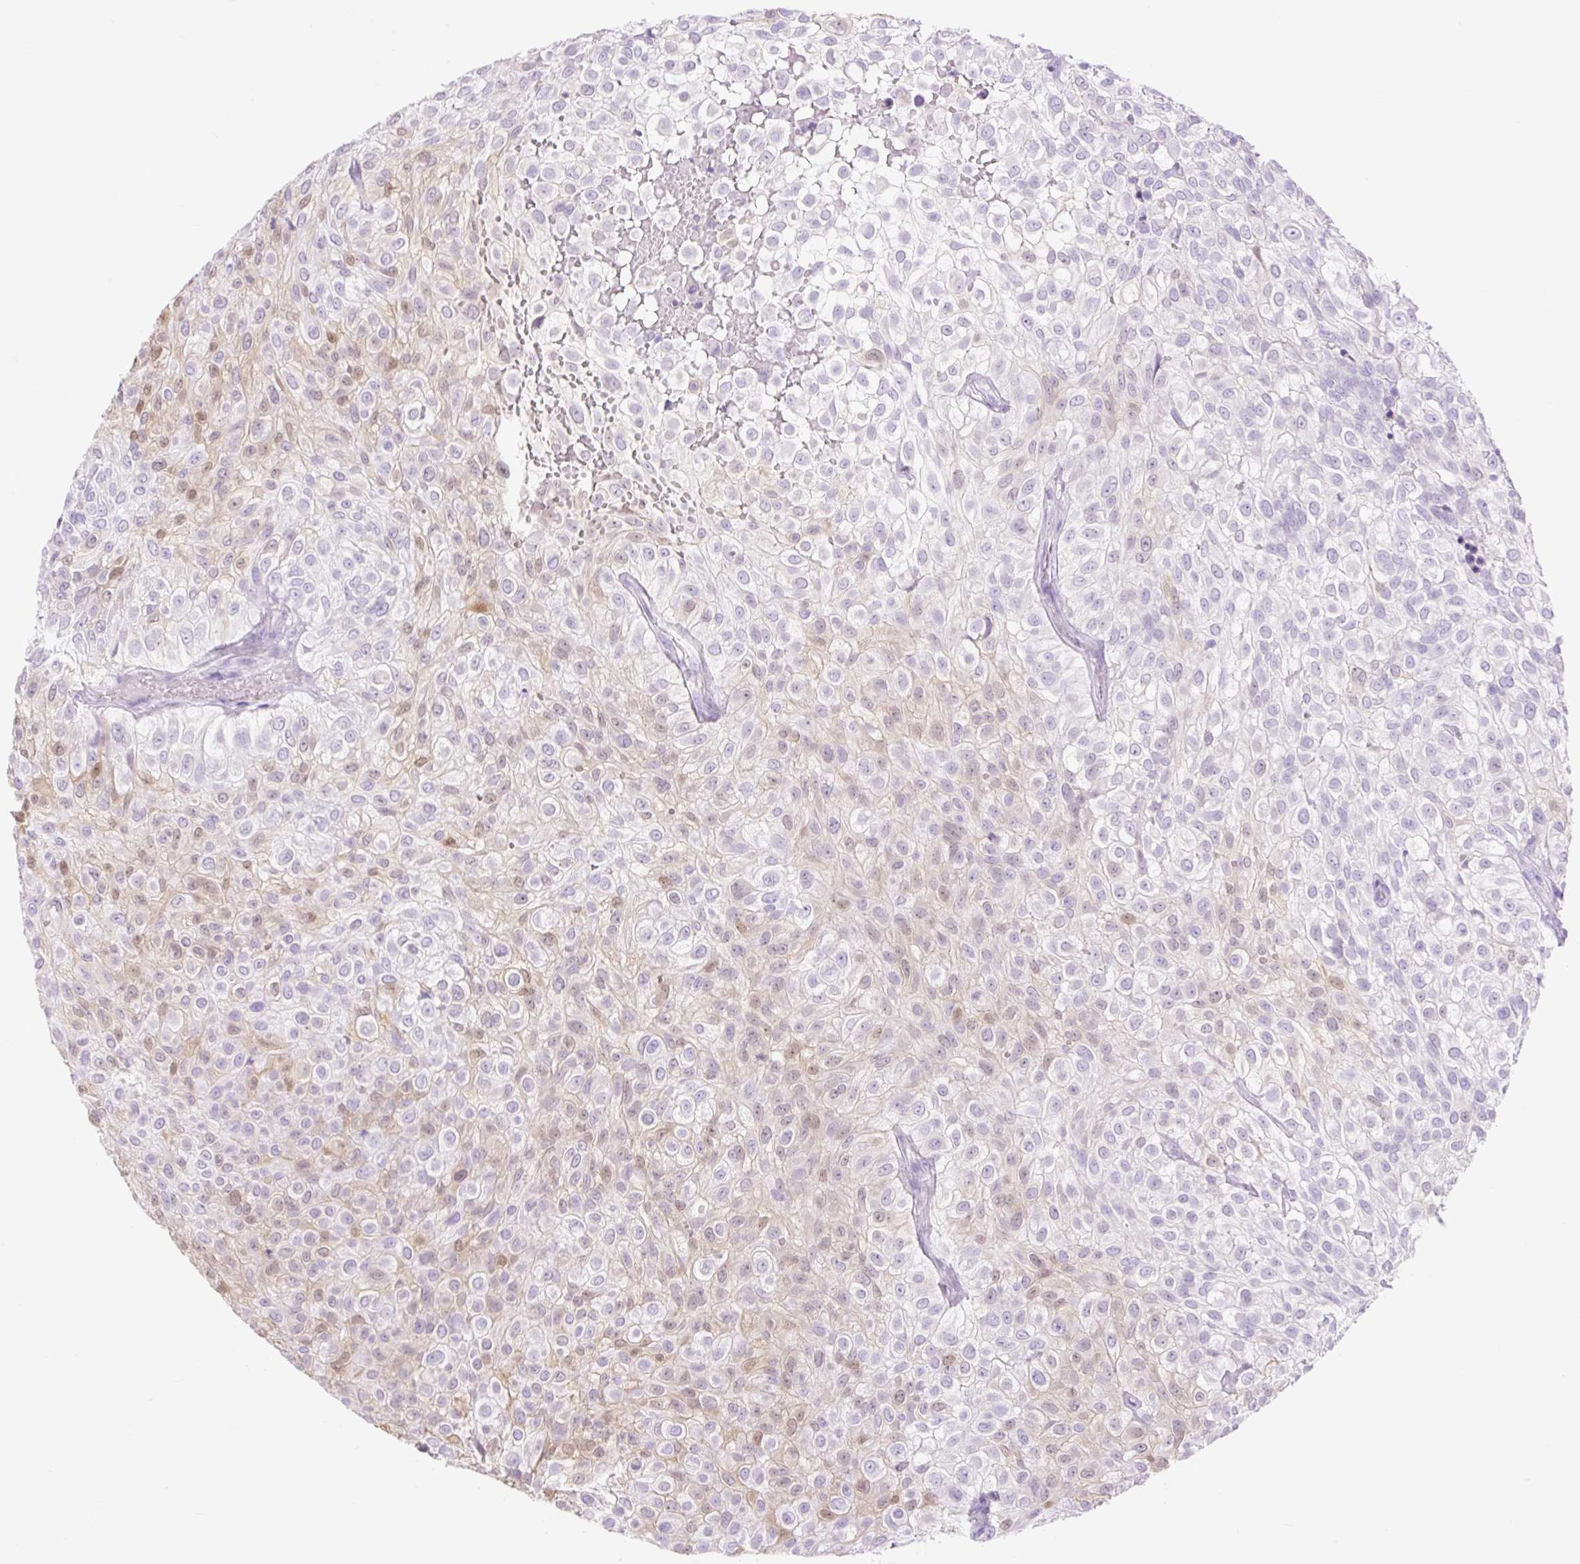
{"staining": {"intensity": "moderate", "quantity": "<25%", "location": "cytoplasmic/membranous,nuclear"}, "tissue": "urothelial cancer", "cell_type": "Tumor cells", "image_type": "cancer", "snomed": [{"axis": "morphology", "description": "Urothelial carcinoma, High grade"}, {"axis": "topography", "description": "Urinary bladder"}], "caption": "Immunohistochemical staining of human urothelial cancer reveals low levels of moderate cytoplasmic/membranous and nuclear protein positivity in approximately <25% of tumor cells.", "gene": "SLC25A40", "patient": {"sex": "male", "age": 56}}